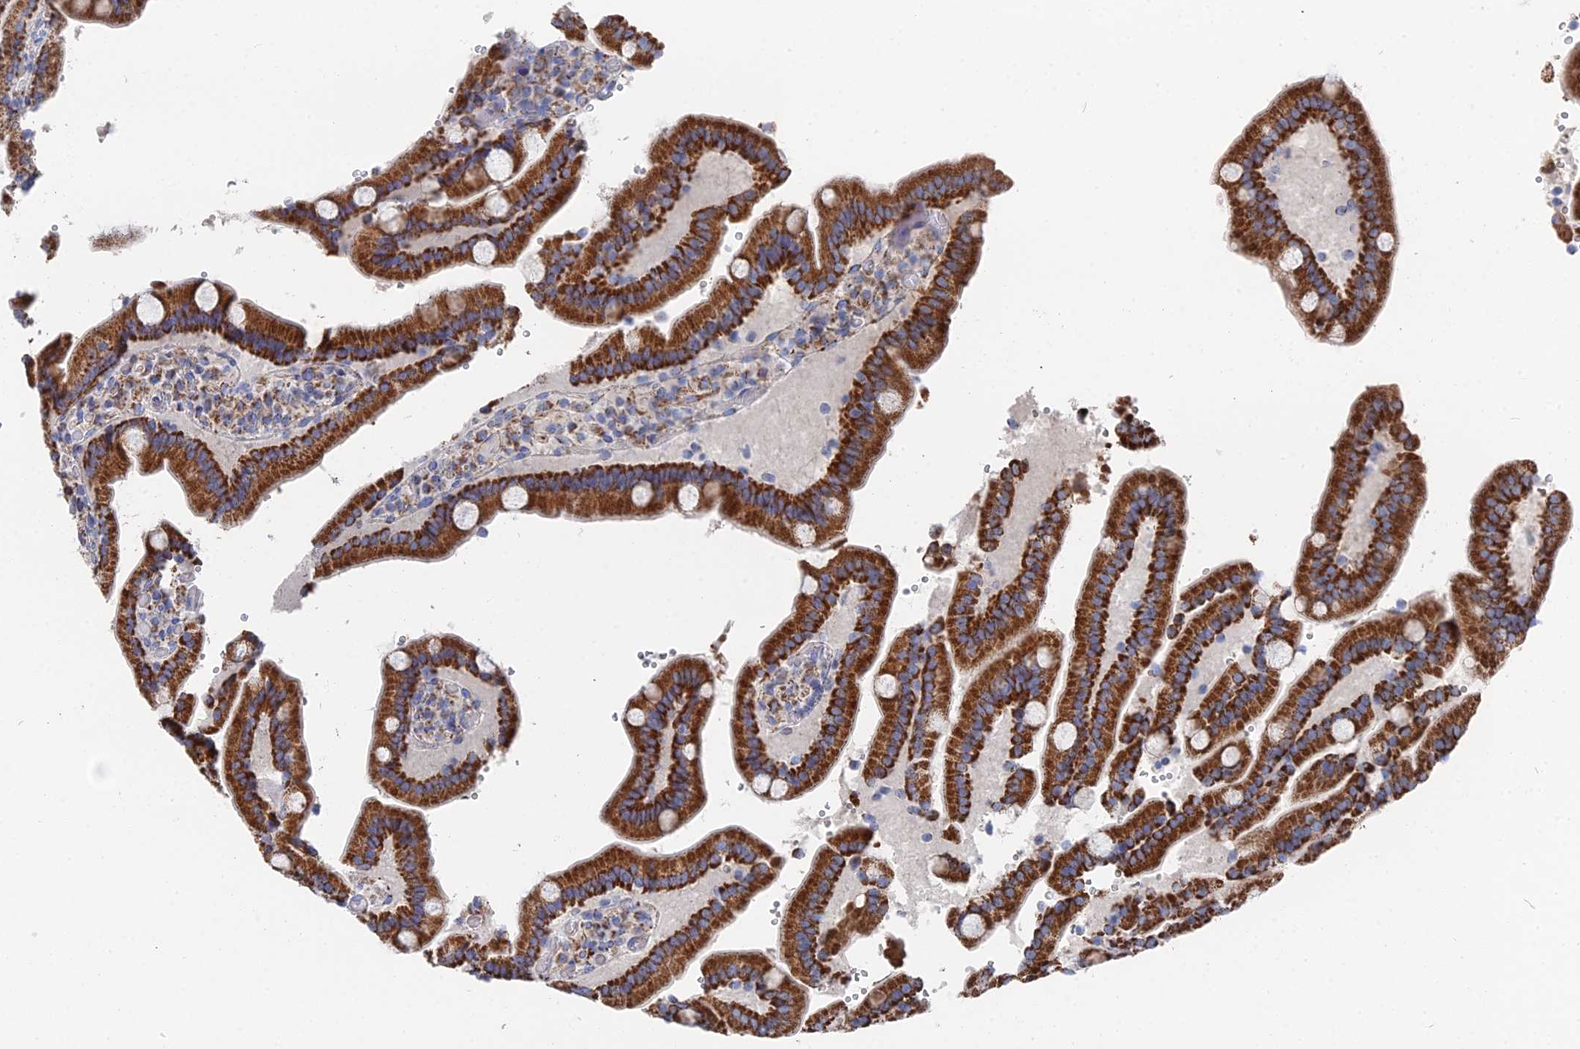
{"staining": {"intensity": "strong", "quantity": ">75%", "location": "cytoplasmic/membranous"}, "tissue": "duodenum", "cell_type": "Glandular cells", "image_type": "normal", "snomed": [{"axis": "morphology", "description": "Normal tissue, NOS"}, {"axis": "topography", "description": "Duodenum"}], "caption": "Human duodenum stained for a protein (brown) reveals strong cytoplasmic/membranous positive positivity in about >75% of glandular cells.", "gene": "IFT80", "patient": {"sex": "female", "age": 62}}